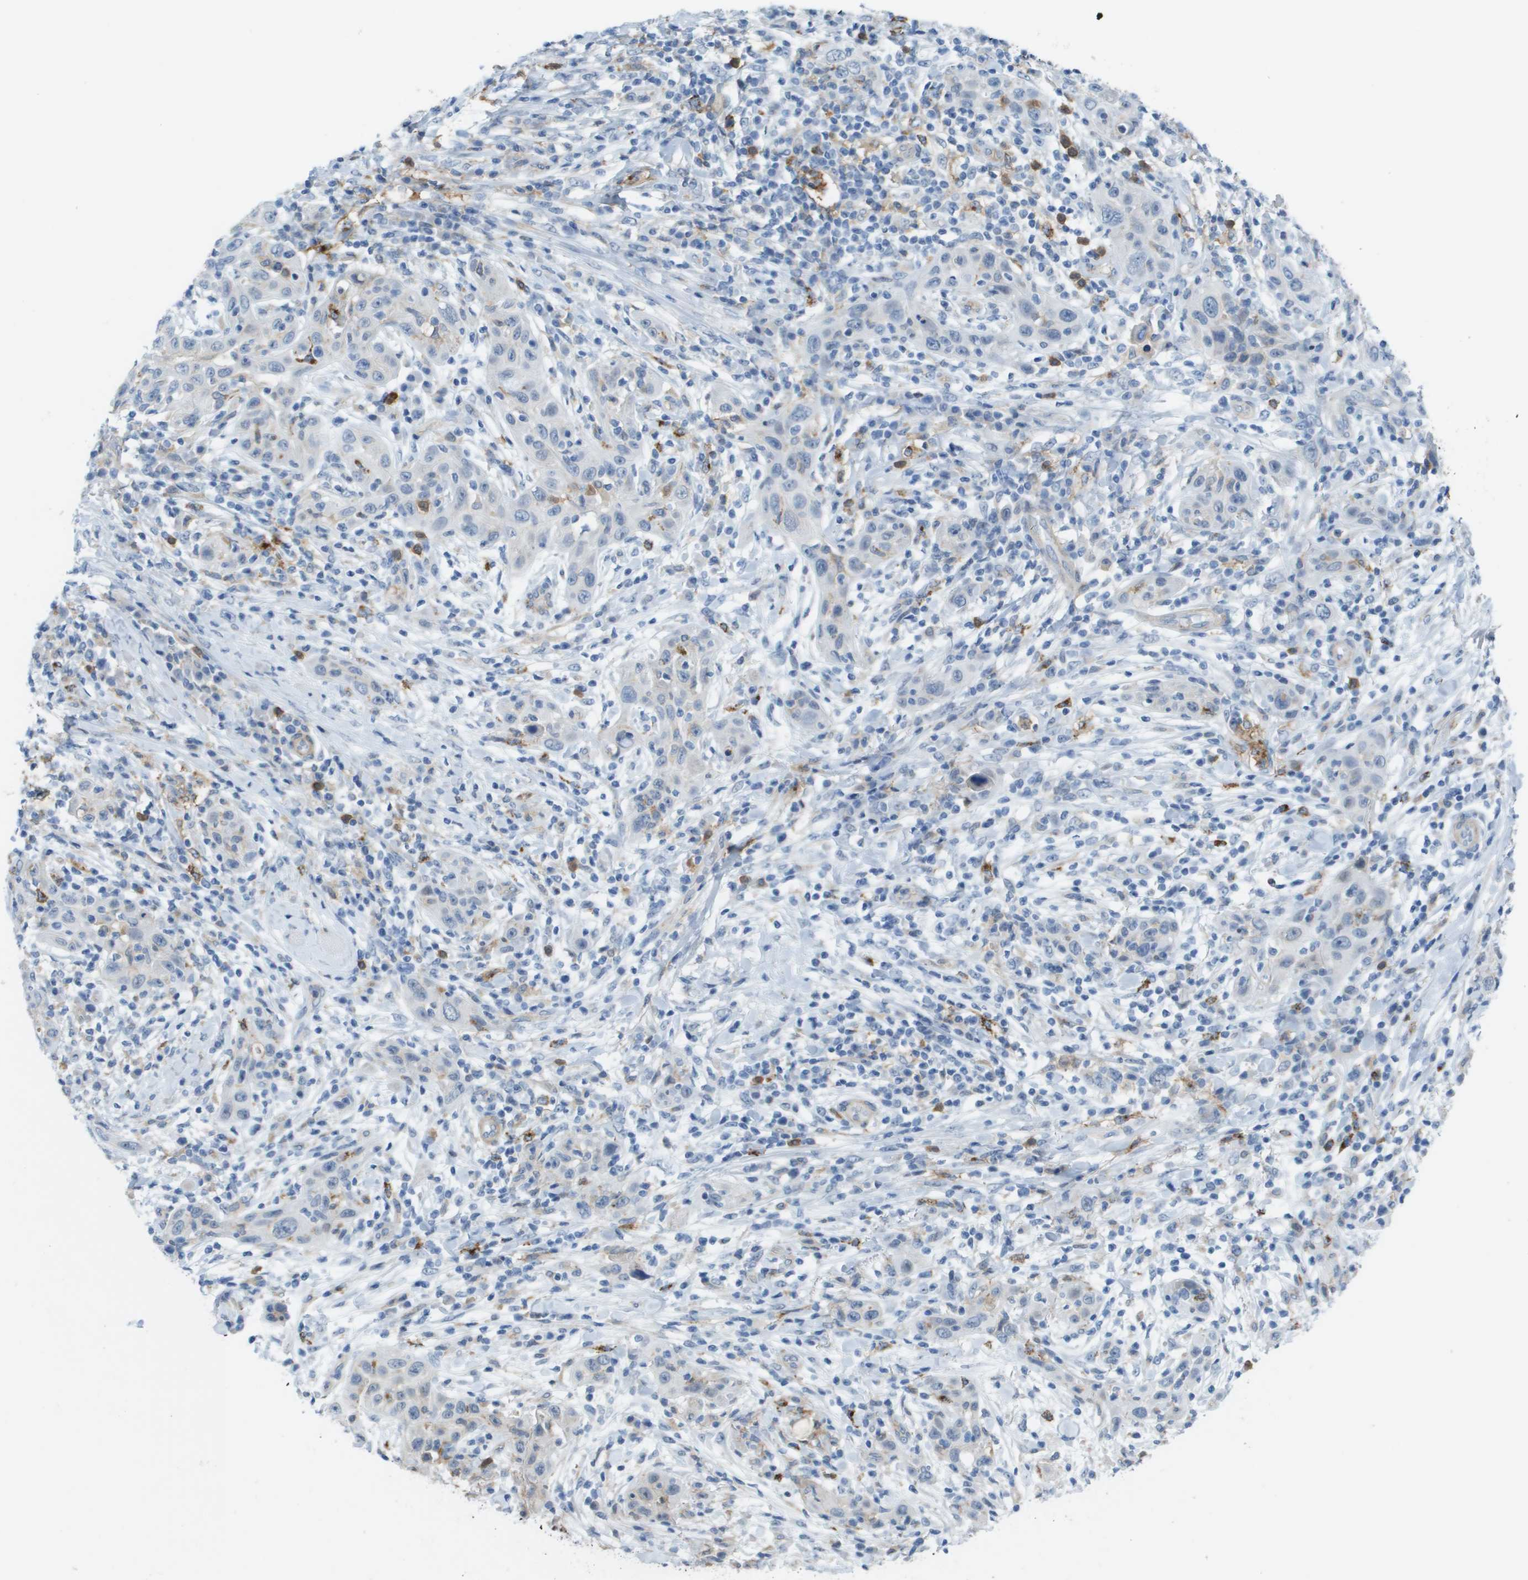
{"staining": {"intensity": "negative", "quantity": "none", "location": "none"}, "tissue": "skin cancer", "cell_type": "Tumor cells", "image_type": "cancer", "snomed": [{"axis": "morphology", "description": "Squamous cell carcinoma, NOS"}, {"axis": "topography", "description": "Skin"}], "caption": "The micrograph displays no staining of tumor cells in skin cancer.", "gene": "ZBTB43", "patient": {"sex": "female", "age": 88}}